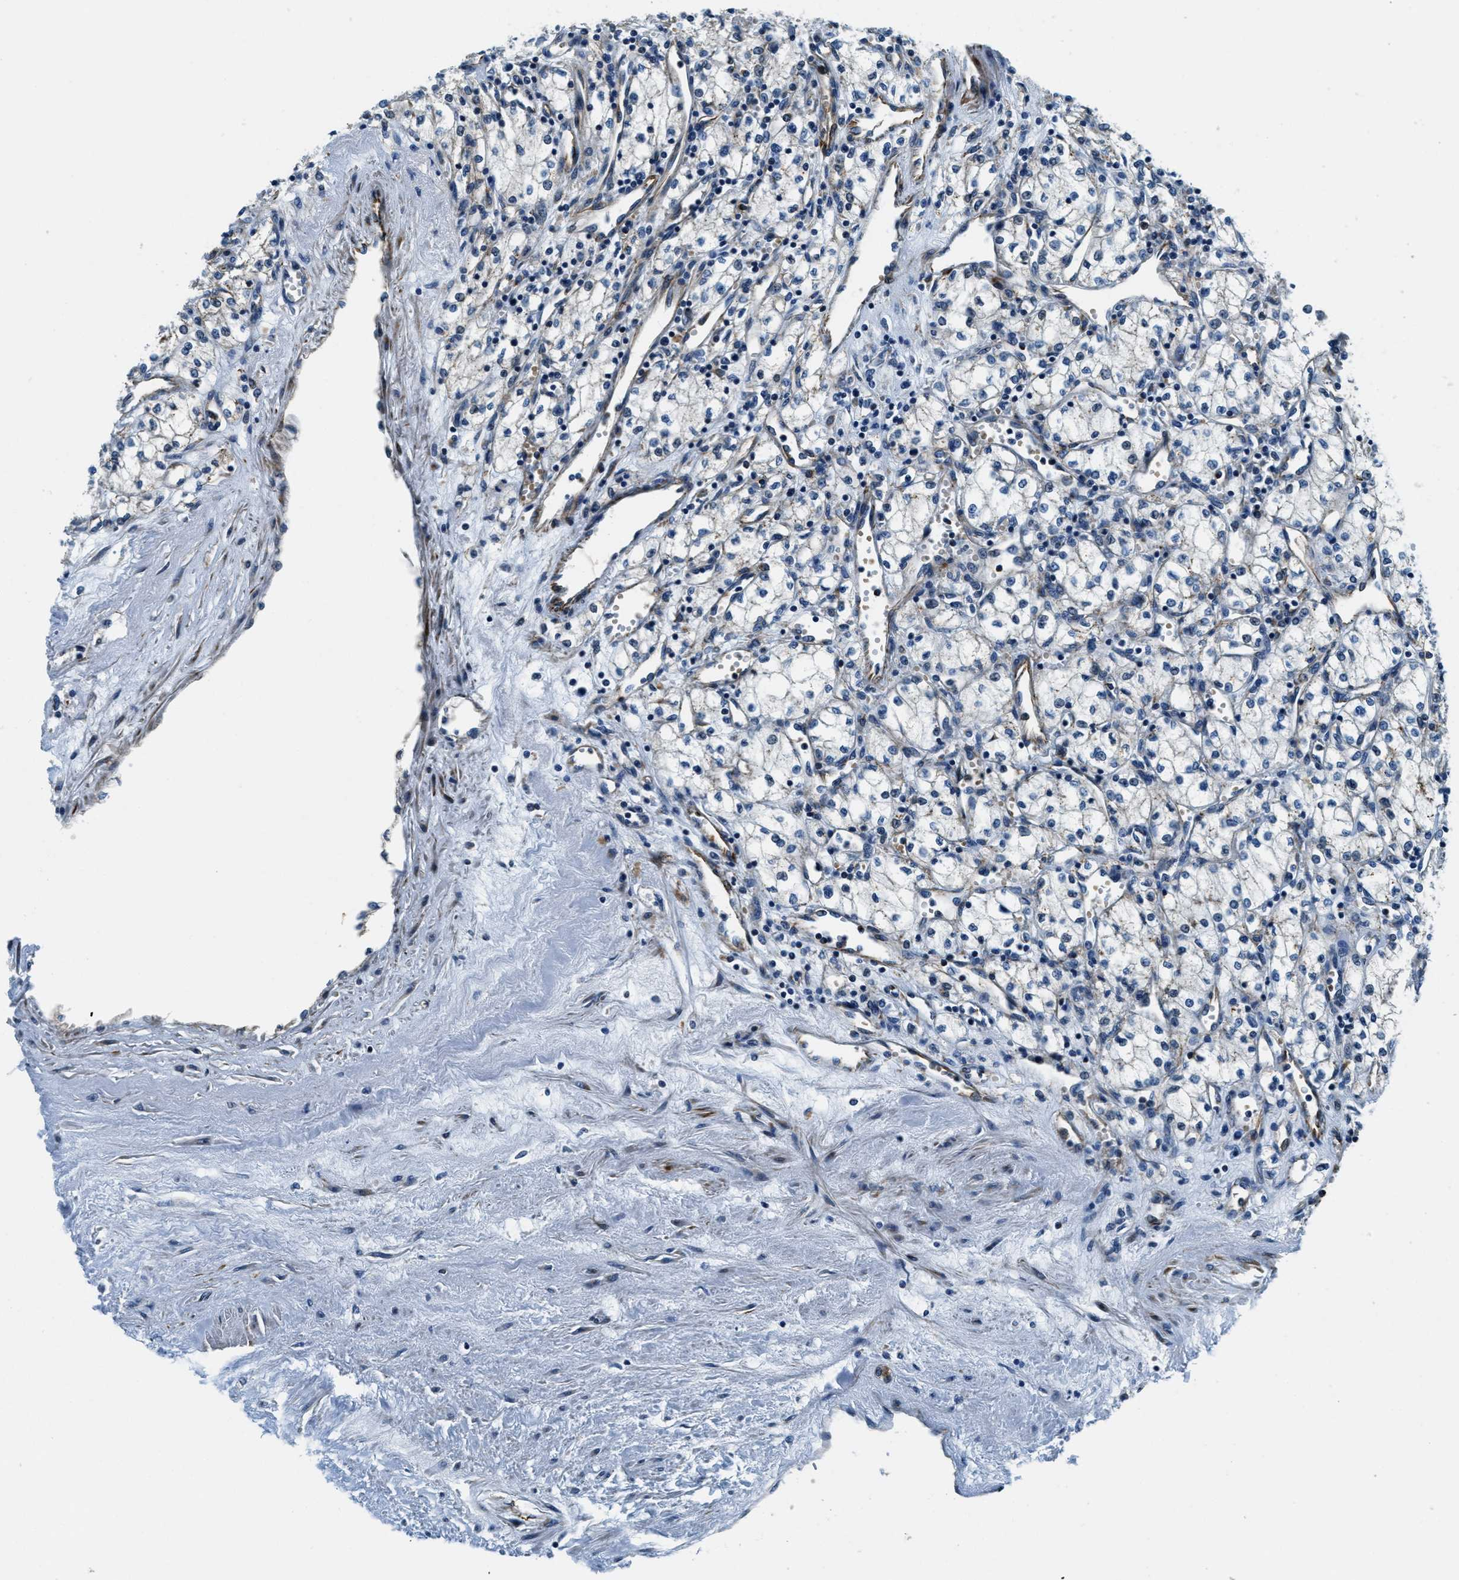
{"staining": {"intensity": "negative", "quantity": "none", "location": "none"}, "tissue": "renal cancer", "cell_type": "Tumor cells", "image_type": "cancer", "snomed": [{"axis": "morphology", "description": "Adenocarcinoma, NOS"}, {"axis": "topography", "description": "Kidney"}], "caption": "Immunohistochemistry photomicrograph of renal adenocarcinoma stained for a protein (brown), which displays no staining in tumor cells.", "gene": "GNS", "patient": {"sex": "male", "age": 59}}